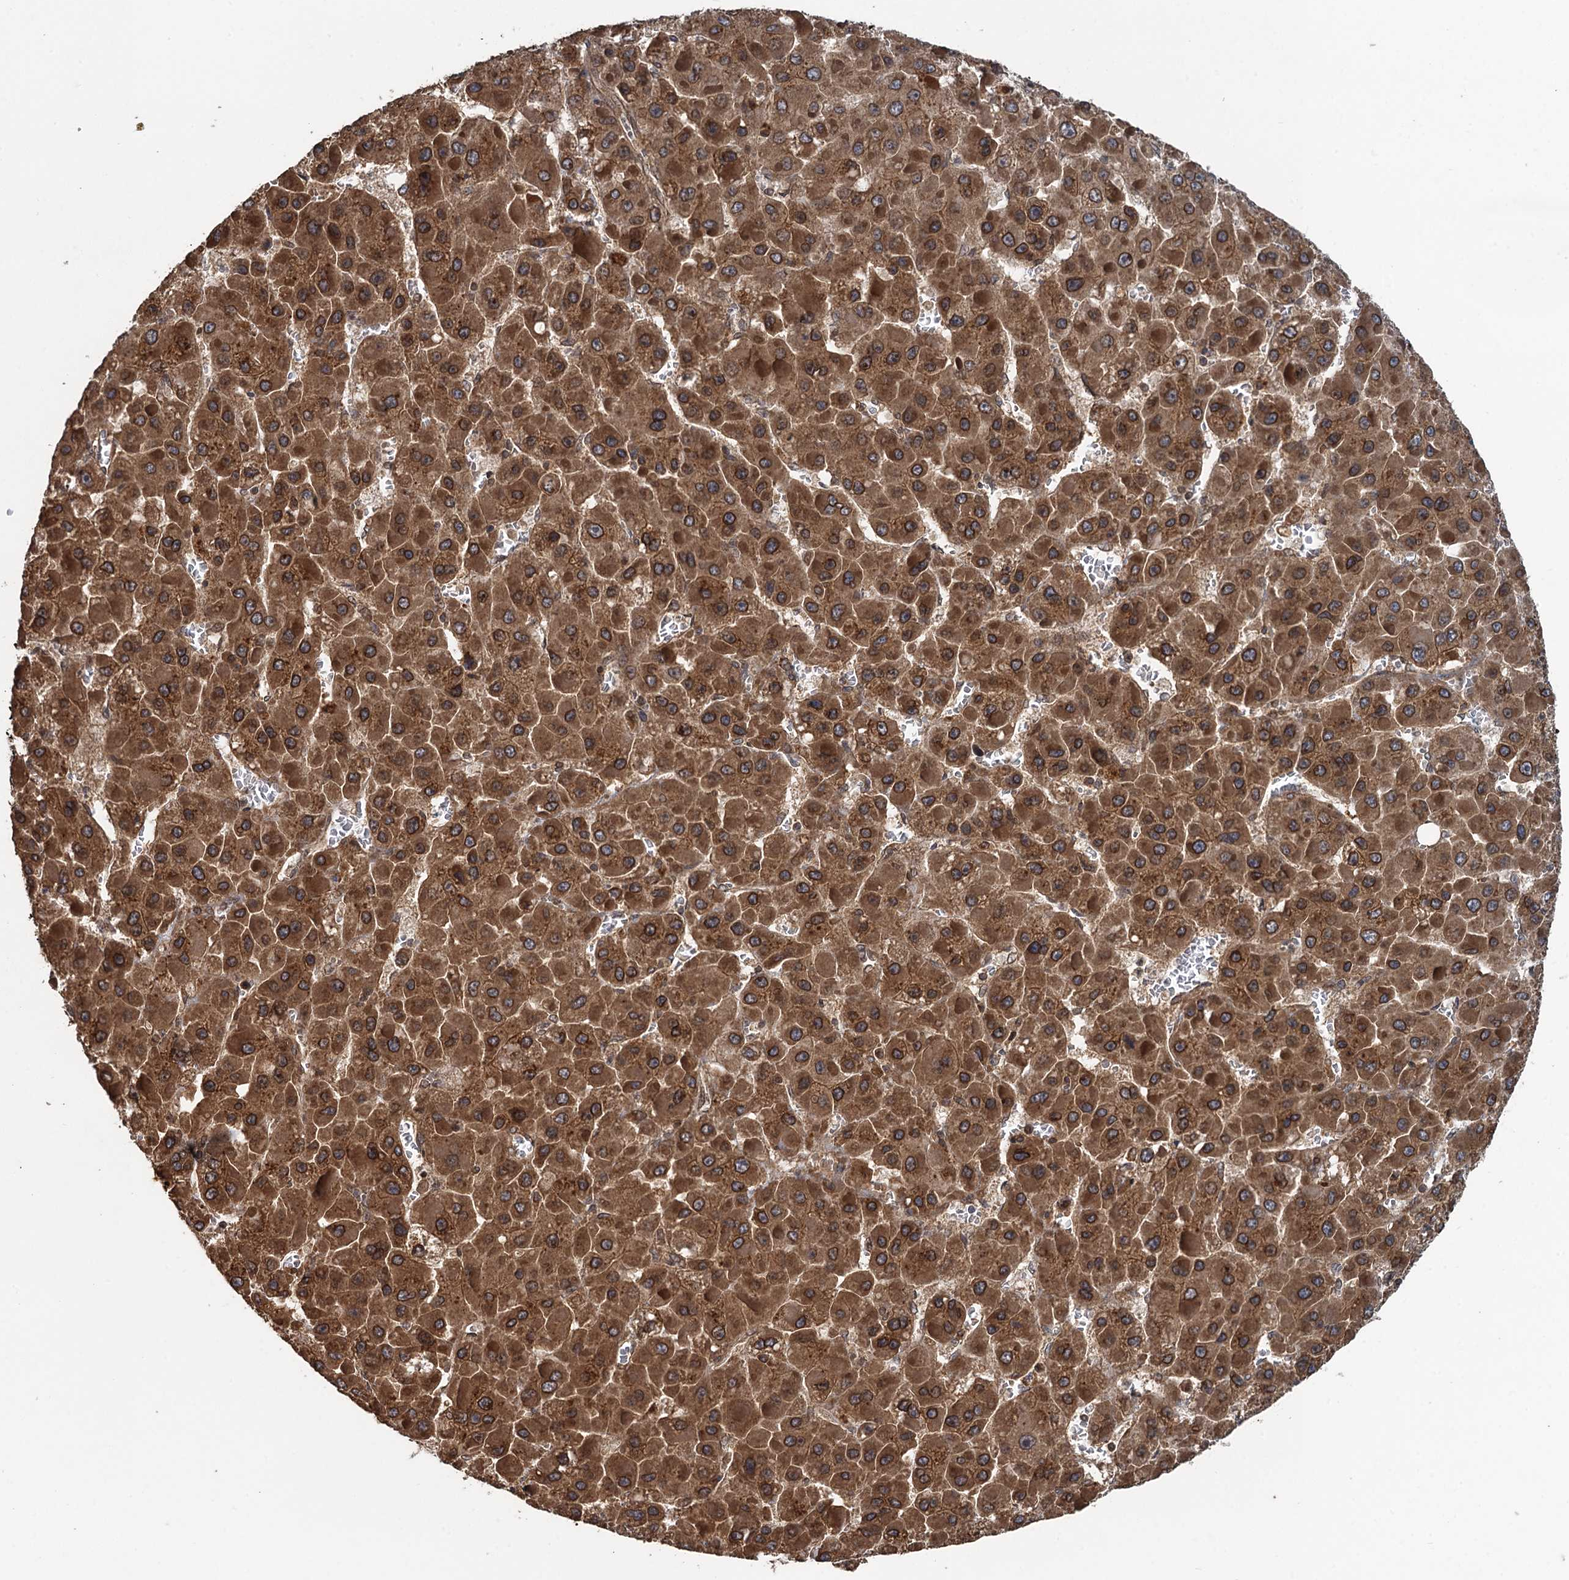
{"staining": {"intensity": "strong", "quantity": ">75%", "location": "cytoplasmic/membranous,nuclear"}, "tissue": "liver cancer", "cell_type": "Tumor cells", "image_type": "cancer", "snomed": [{"axis": "morphology", "description": "Carcinoma, Hepatocellular, NOS"}, {"axis": "topography", "description": "Liver"}], "caption": "This is an image of immunohistochemistry staining of liver hepatocellular carcinoma, which shows strong expression in the cytoplasmic/membranous and nuclear of tumor cells.", "gene": "GLE1", "patient": {"sex": "female", "age": 73}}